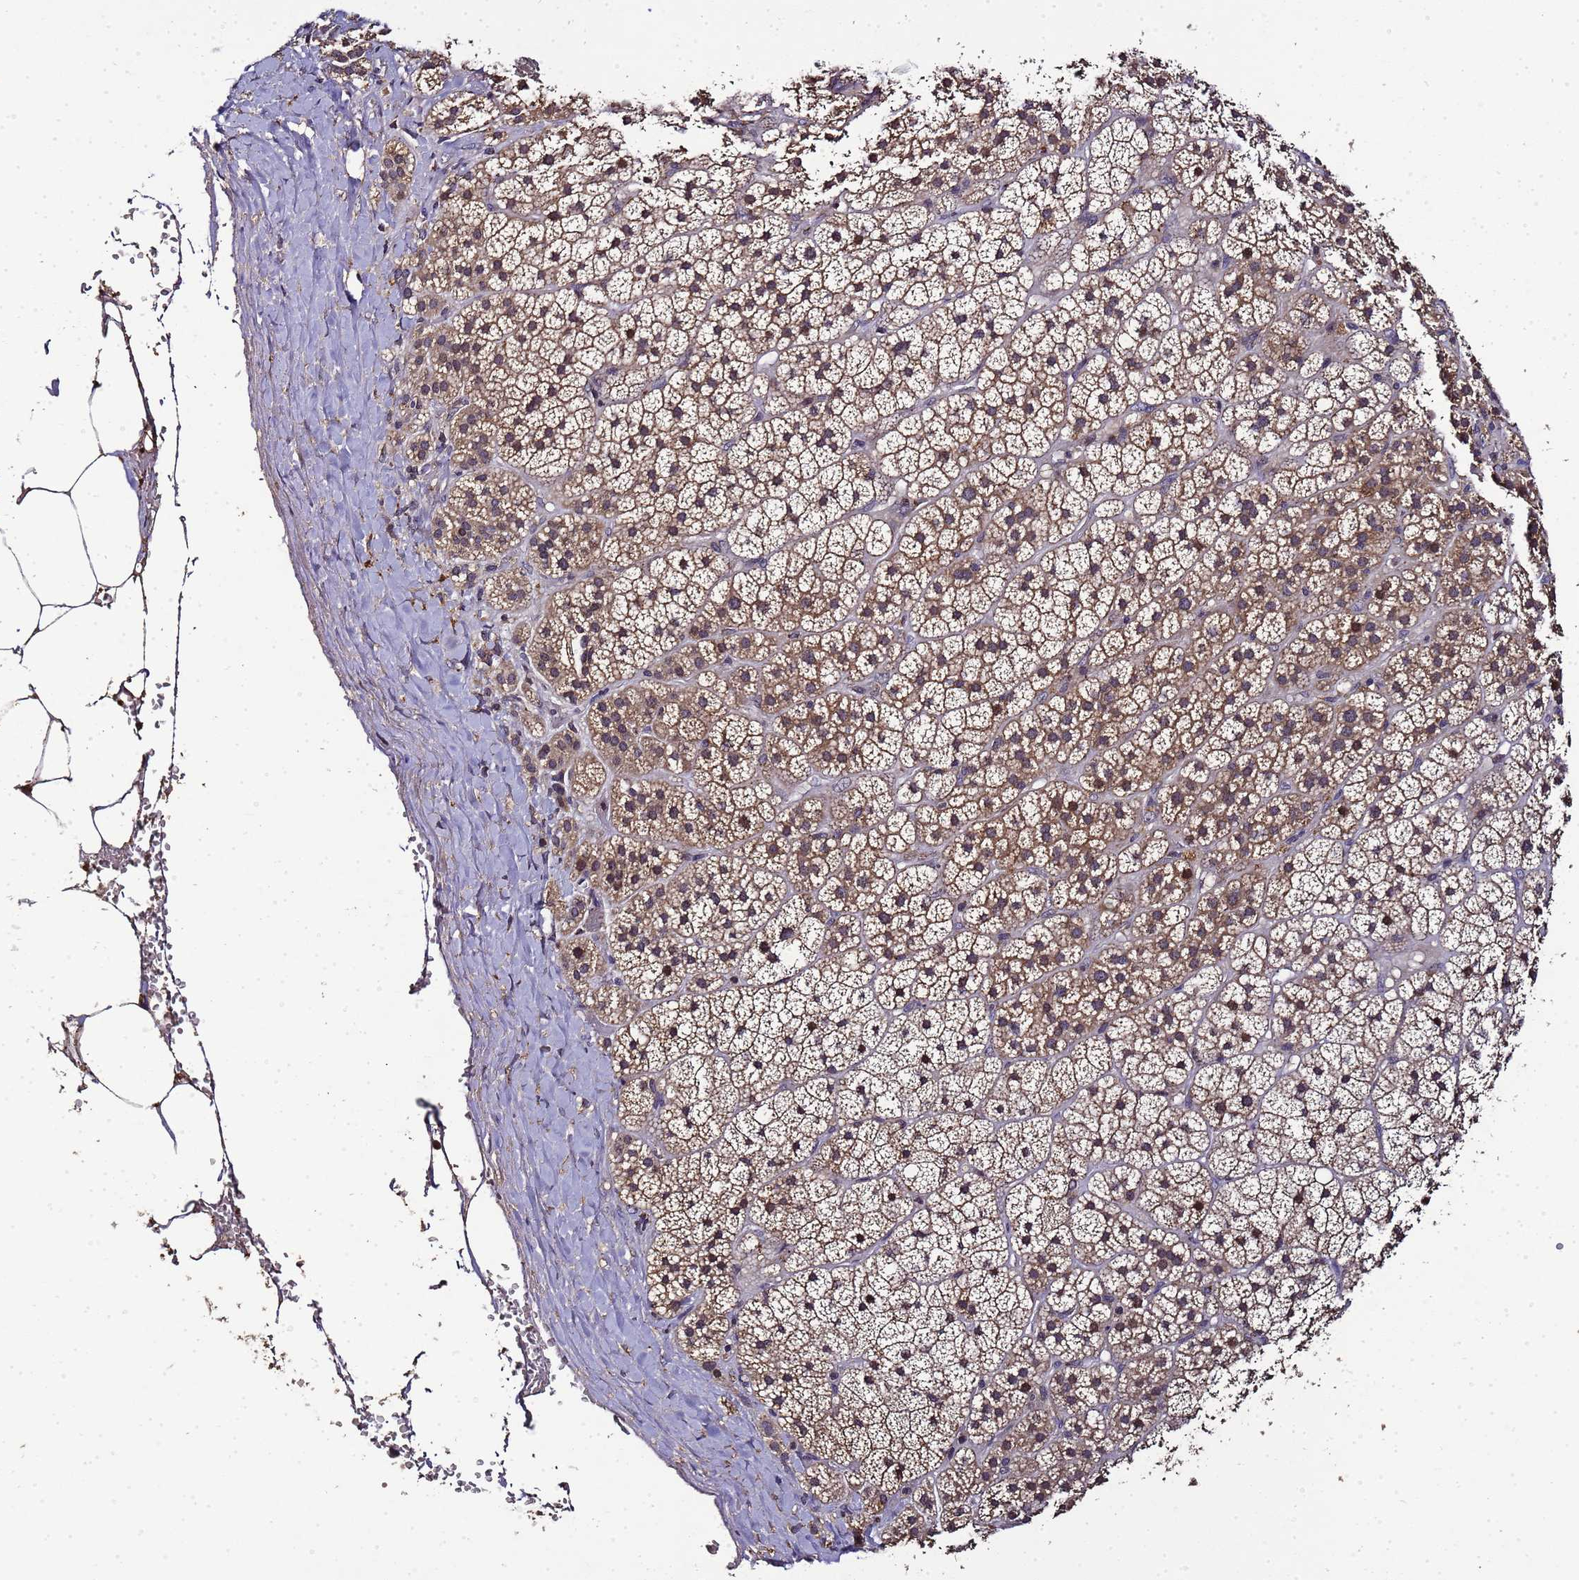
{"staining": {"intensity": "moderate", "quantity": "<25%", "location": "cytoplasmic/membranous,nuclear"}, "tissue": "adrenal gland", "cell_type": "Glandular cells", "image_type": "normal", "snomed": [{"axis": "morphology", "description": "Normal tissue, NOS"}, {"axis": "topography", "description": "Adrenal gland"}], "caption": "Immunohistochemical staining of benign adrenal gland exhibits low levels of moderate cytoplasmic/membranous,nuclear positivity in approximately <25% of glandular cells.", "gene": "LGI4", "patient": {"sex": "female", "age": 70}}